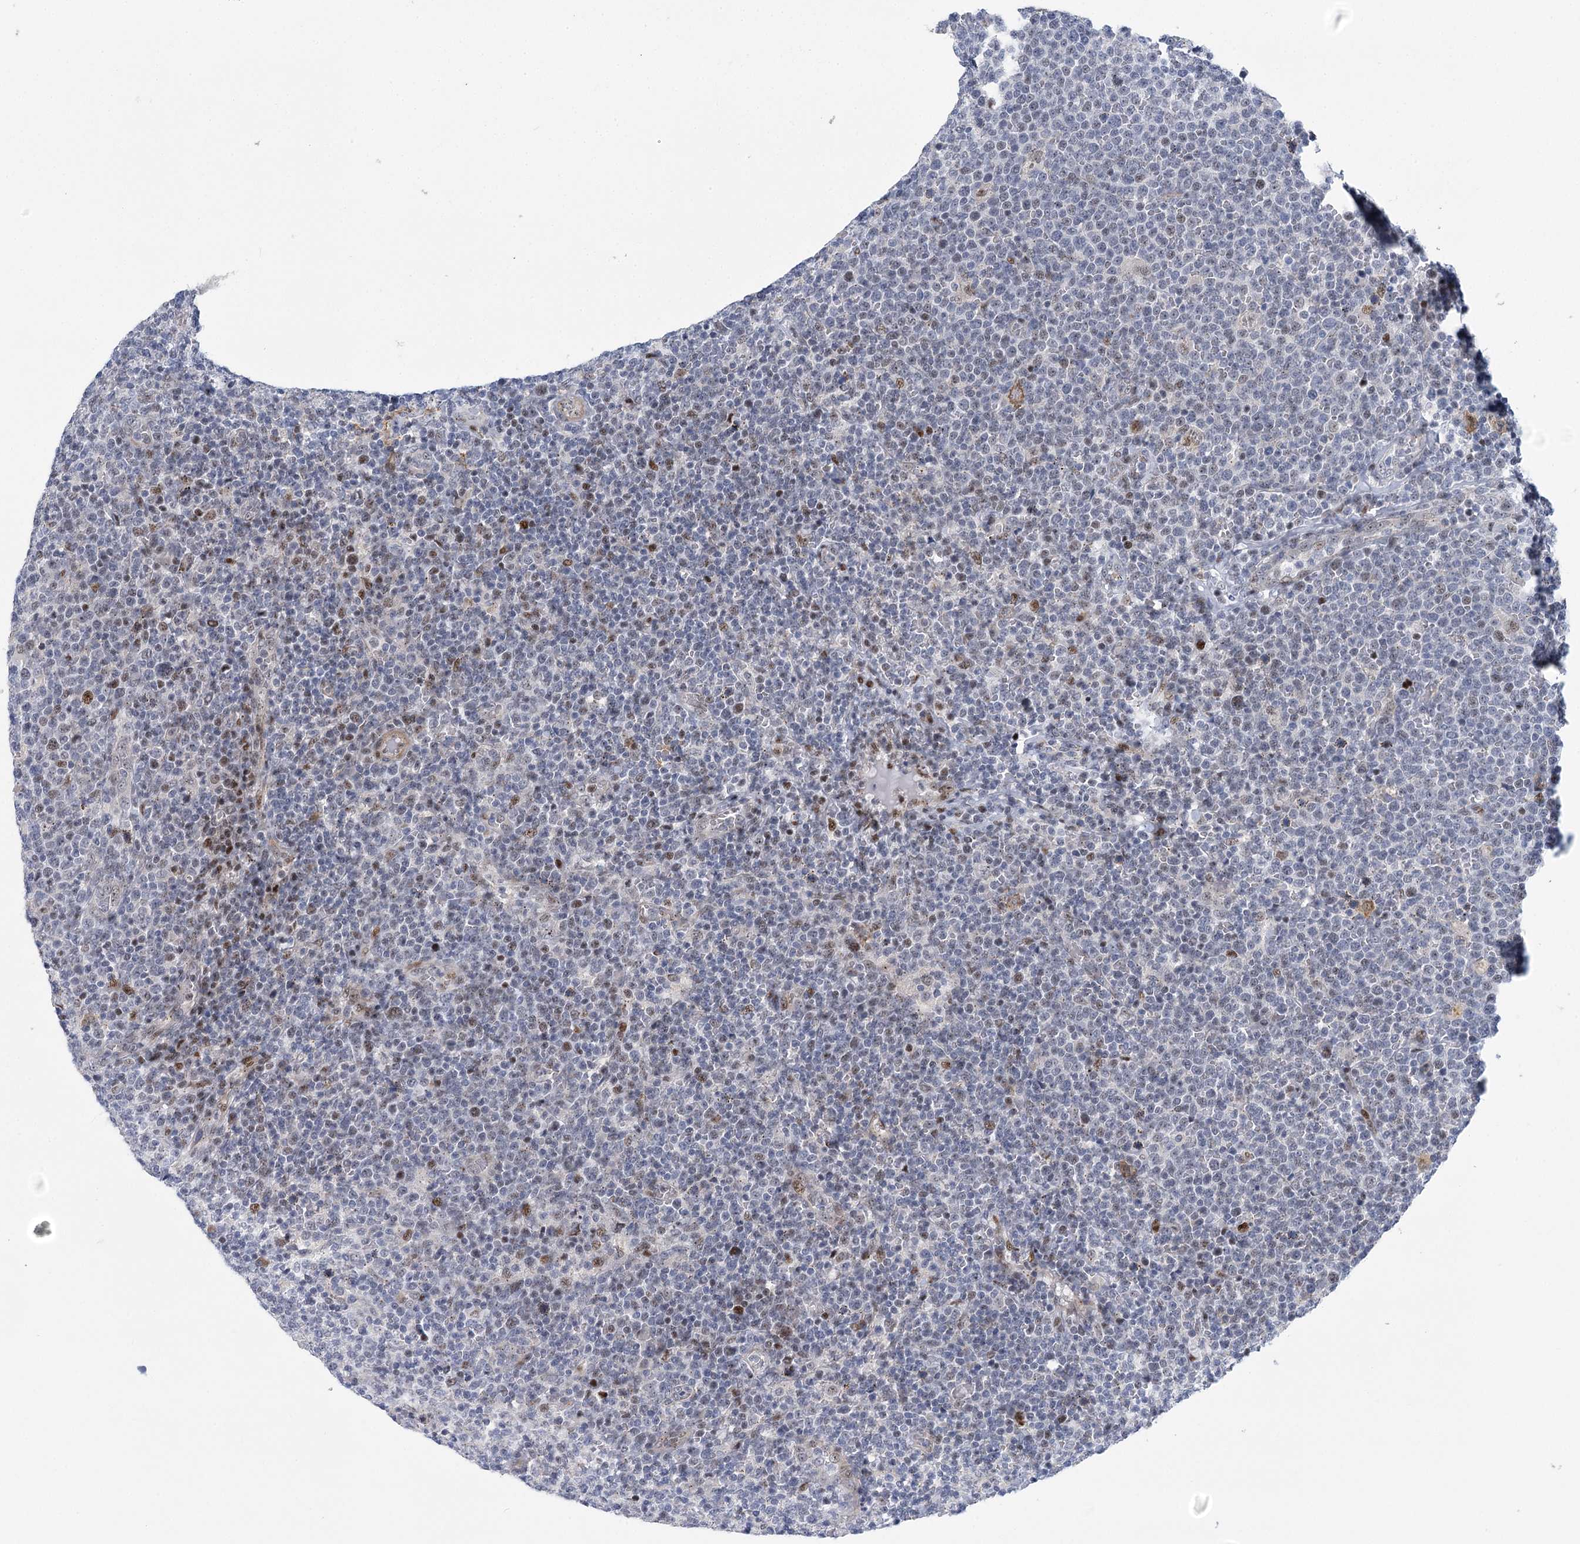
{"staining": {"intensity": "moderate", "quantity": "<25%", "location": "nuclear"}, "tissue": "lymphoma", "cell_type": "Tumor cells", "image_type": "cancer", "snomed": [{"axis": "morphology", "description": "Malignant lymphoma, non-Hodgkin's type, High grade"}, {"axis": "topography", "description": "Lymph node"}], "caption": "Protein expression analysis of high-grade malignant lymphoma, non-Hodgkin's type demonstrates moderate nuclear staining in about <25% of tumor cells. The staining was performed using DAB (3,3'-diaminobenzidine), with brown indicating positive protein expression. Nuclei are stained blue with hematoxylin.", "gene": "CAMTA1", "patient": {"sex": "male", "age": 61}}